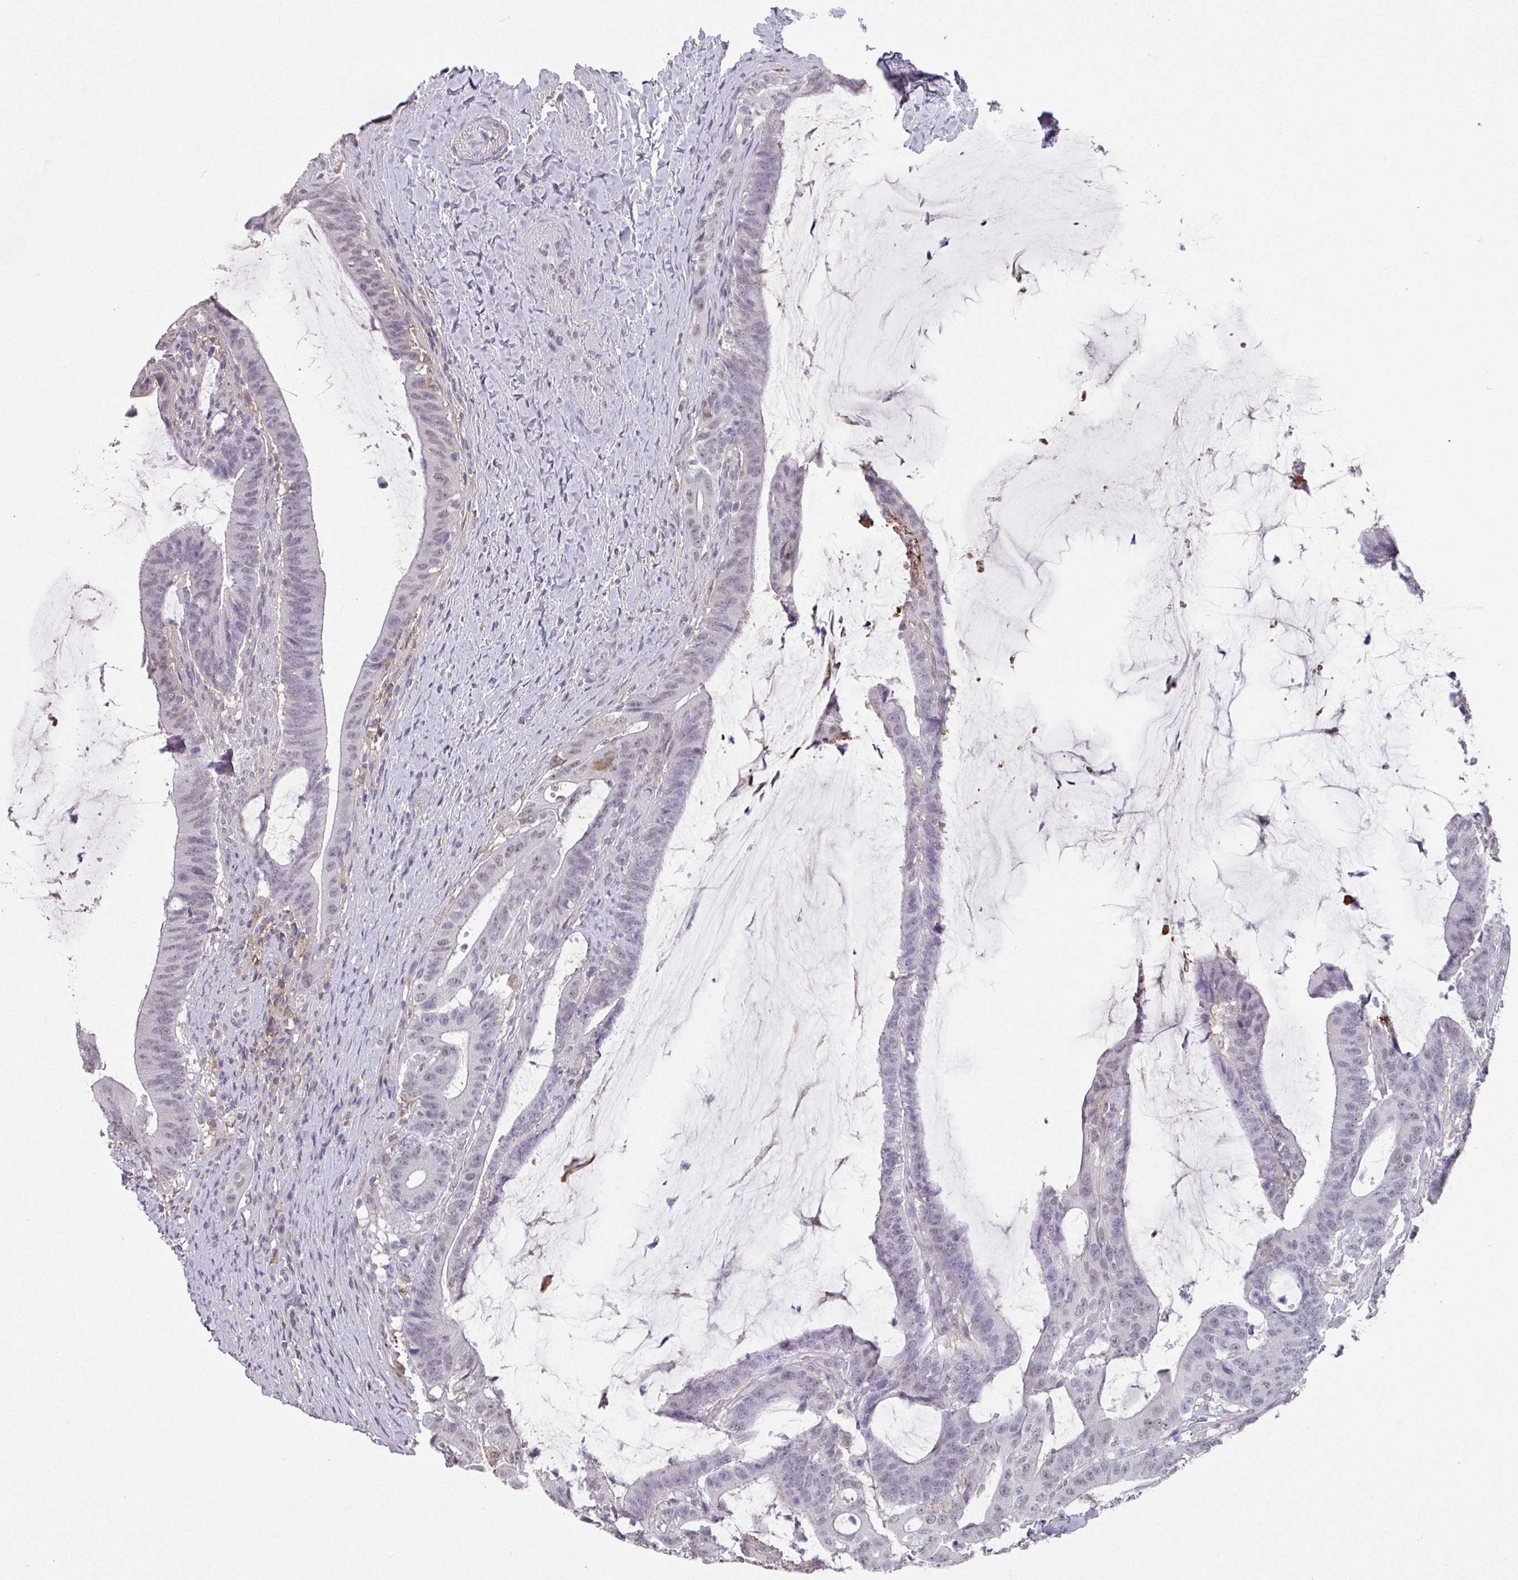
{"staining": {"intensity": "weak", "quantity": "<25%", "location": "nuclear"}, "tissue": "colorectal cancer", "cell_type": "Tumor cells", "image_type": "cancer", "snomed": [{"axis": "morphology", "description": "Adenocarcinoma, NOS"}, {"axis": "topography", "description": "Colon"}], "caption": "Immunohistochemistry (IHC) of human colorectal adenocarcinoma displays no positivity in tumor cells.", "gene": "C1QB", "patient": {"sex": "female", "age": 43}}